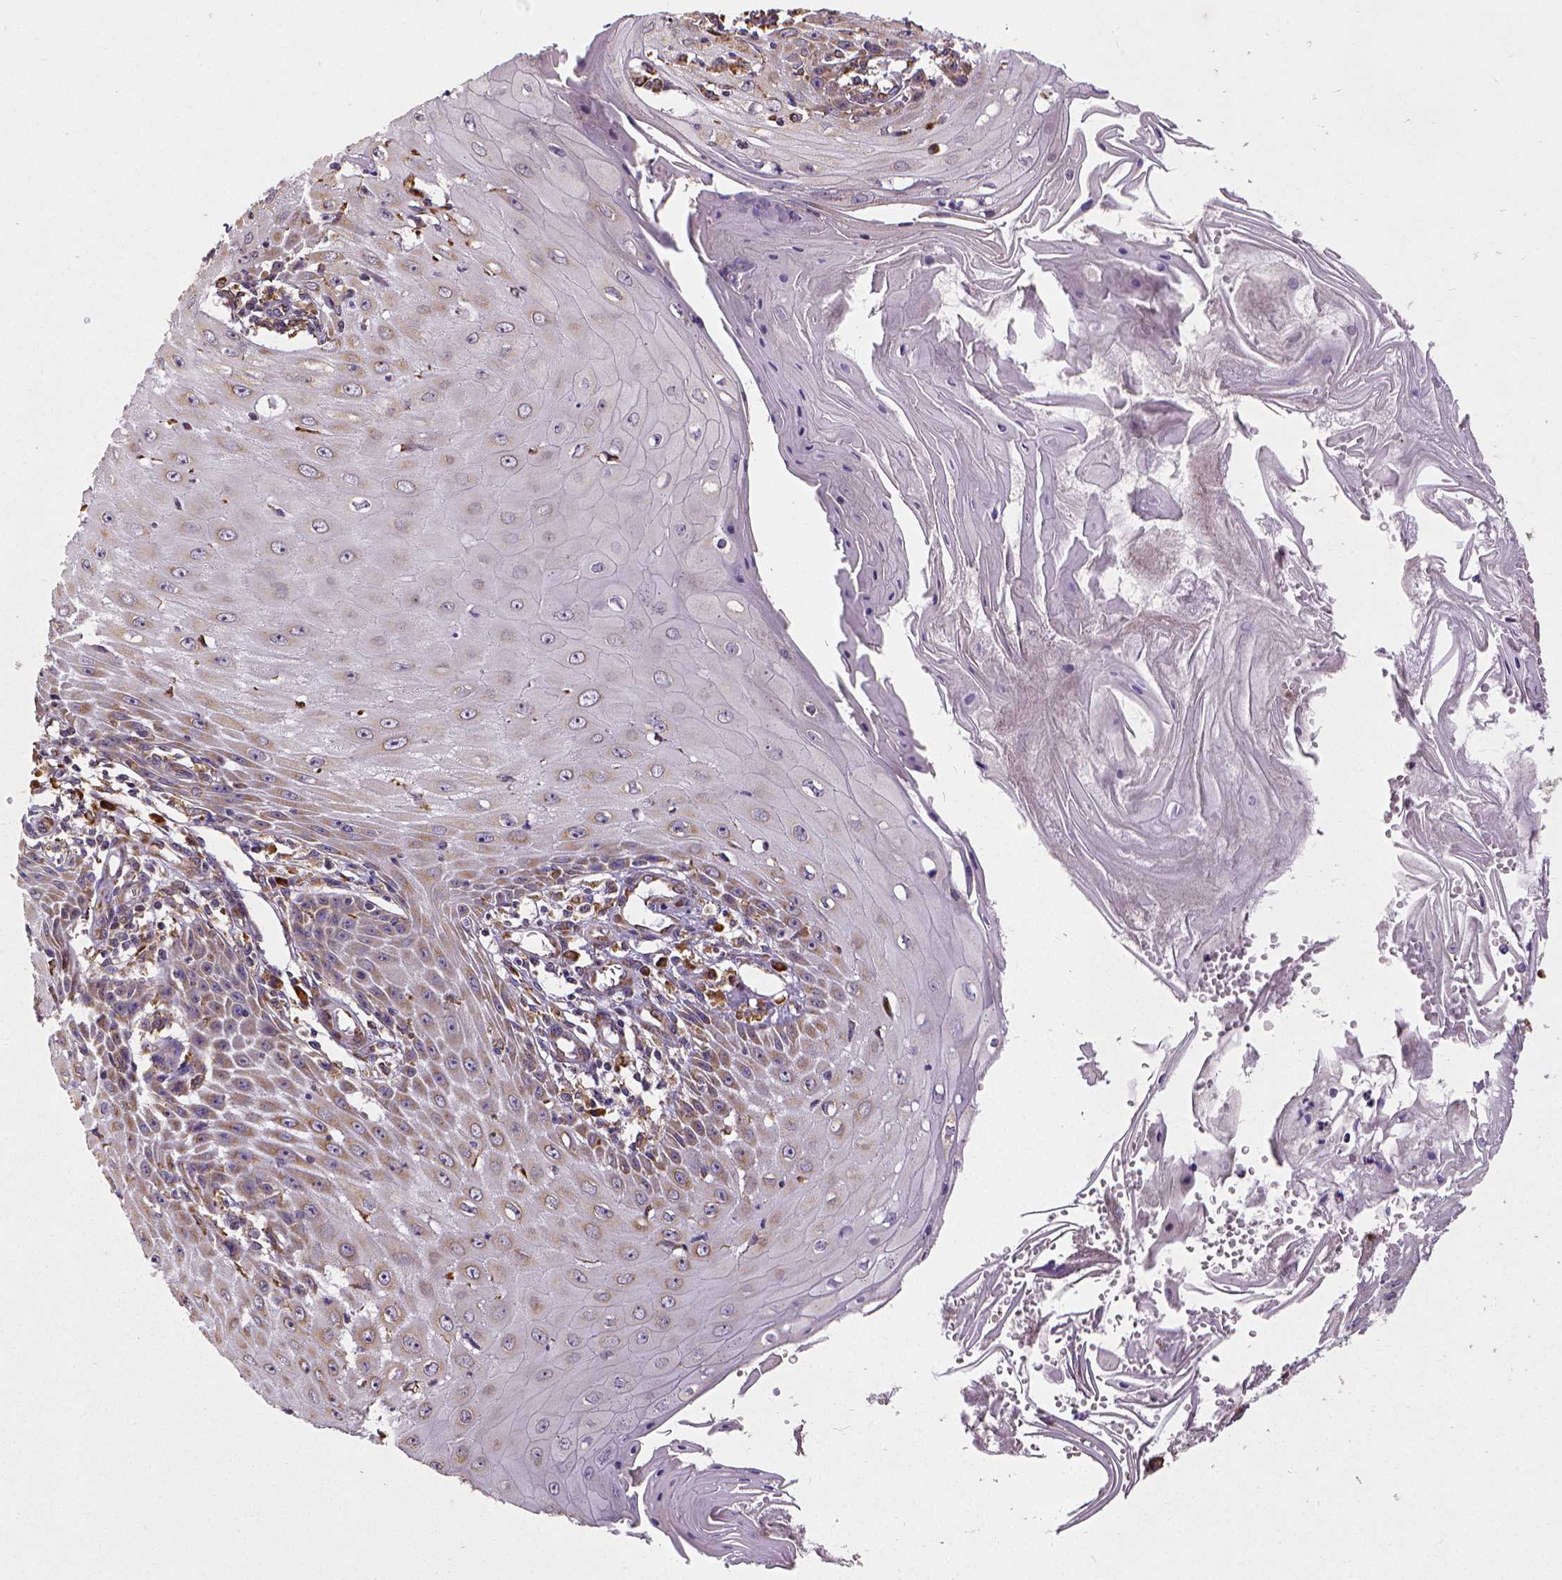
{"staining": {"intensity": "weak", "quantity": ">75%", "location": "cytoplasmic/membranous"}, "tissue": "skin cancer", "cell_type": "Tumor cells", "image_type": "cancer", "snomed": [{"axis": "morphology", "description": "Squamous cell carcinoma, NOS"}, {"axis": "topography", "description": "Skin"}], "caption": "Squamous cell carcinoma (skin) was stained to show a protein in brown. There is low levels of weak cytoplasmic/membranous expression in about >75% of tumor cells.", "gene": "MTDH", "patient": {"sex": "female", "age": 73}}